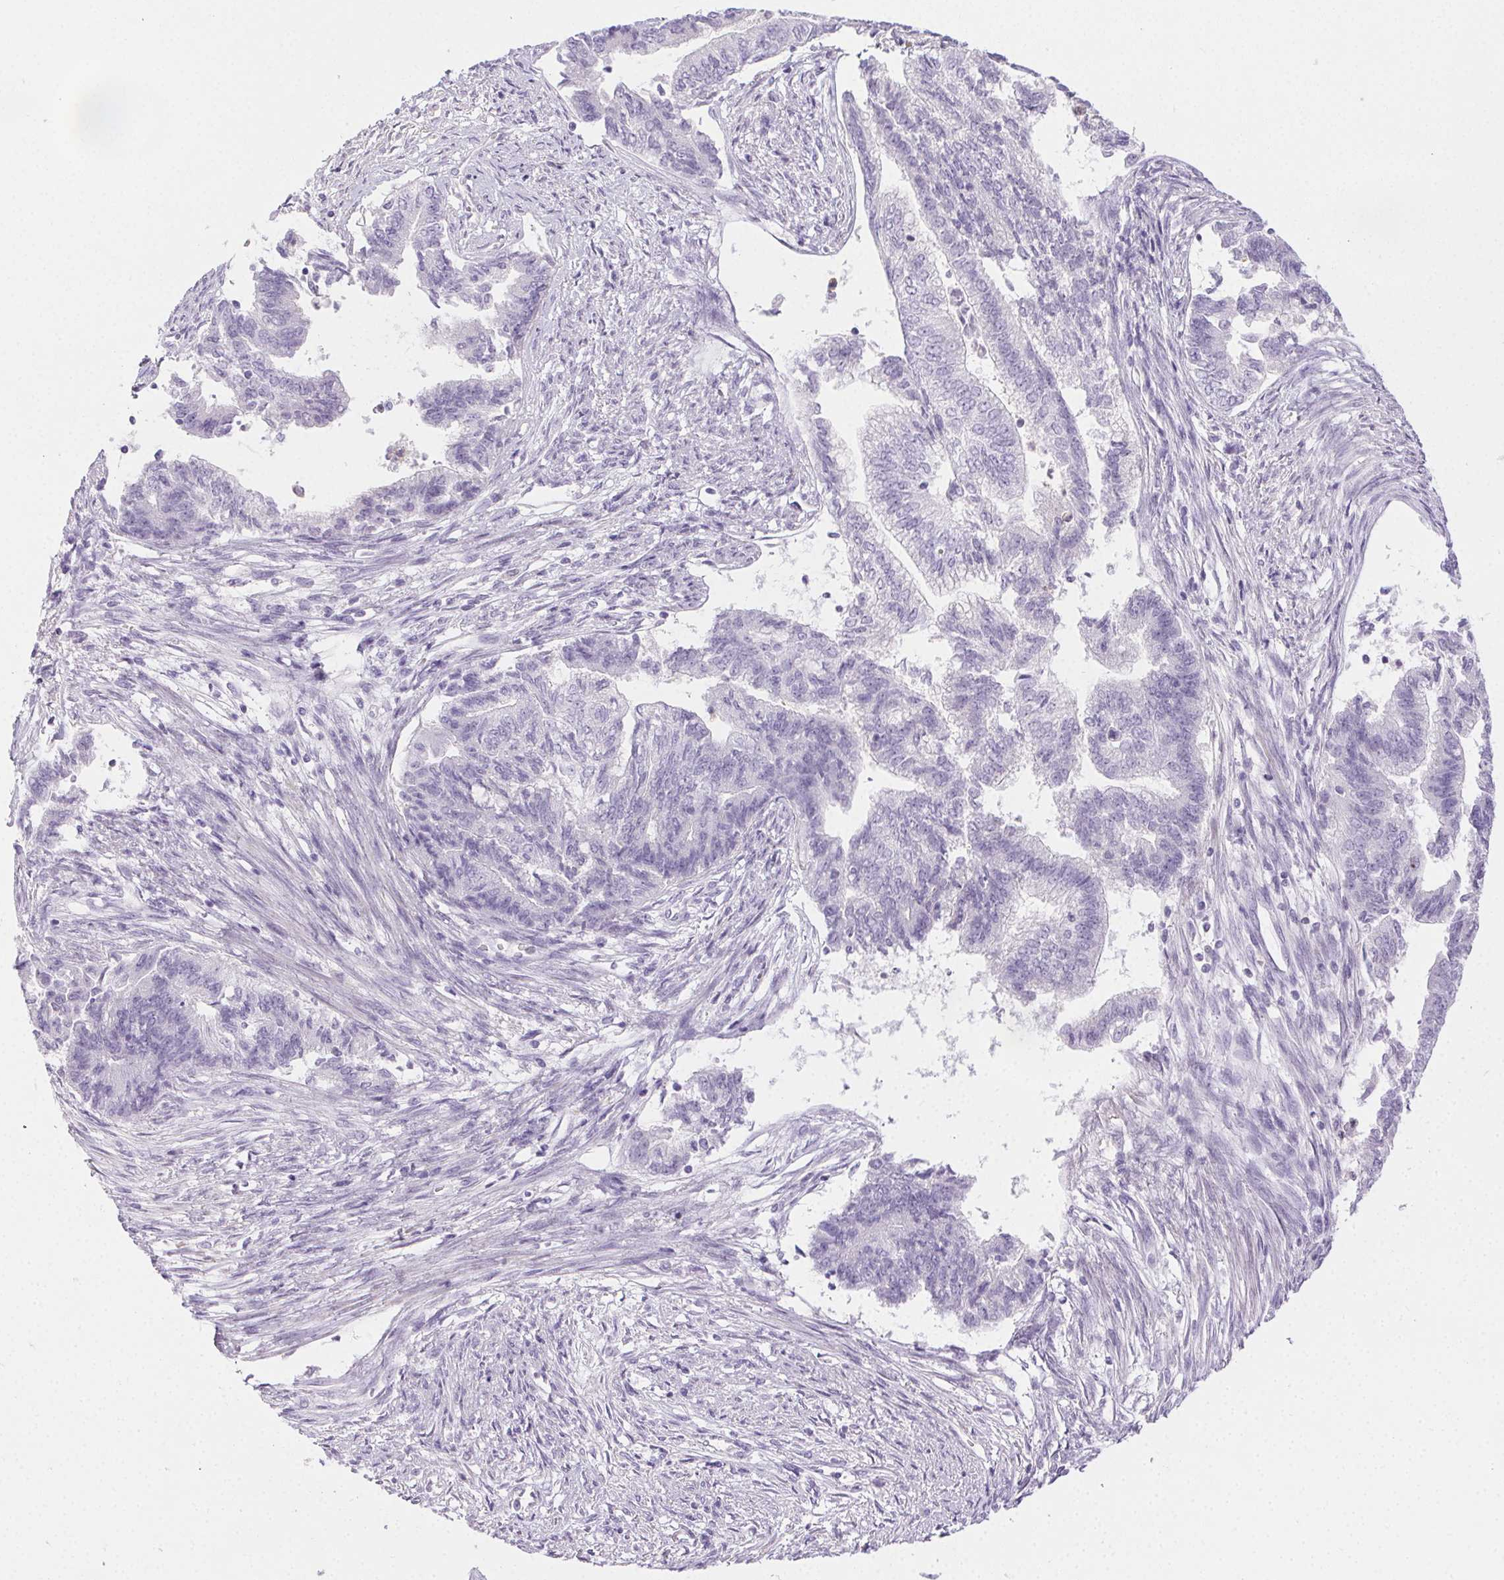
{"staining": {"intensity": "negative", "quantity": "none", "location": "none"}, "tissue": "endometrial cancer", "cell_type": "Tumor cells", "image_type": "cancer", "snomed": [{"axis": "morphology", "description": "Adenocarcinoma, NOS"}, {"axis": "topography", "description": "Endometrium"}], "caption": "DAB (3,3'-diaminobenzidine) immunohistochemical staining of endometrial cancer (adenocarcinoma) demonstrates no significant positivity in tumor cells.", "gene": "TMEM45A", "patient": {"sex": "female", "age": 65}}